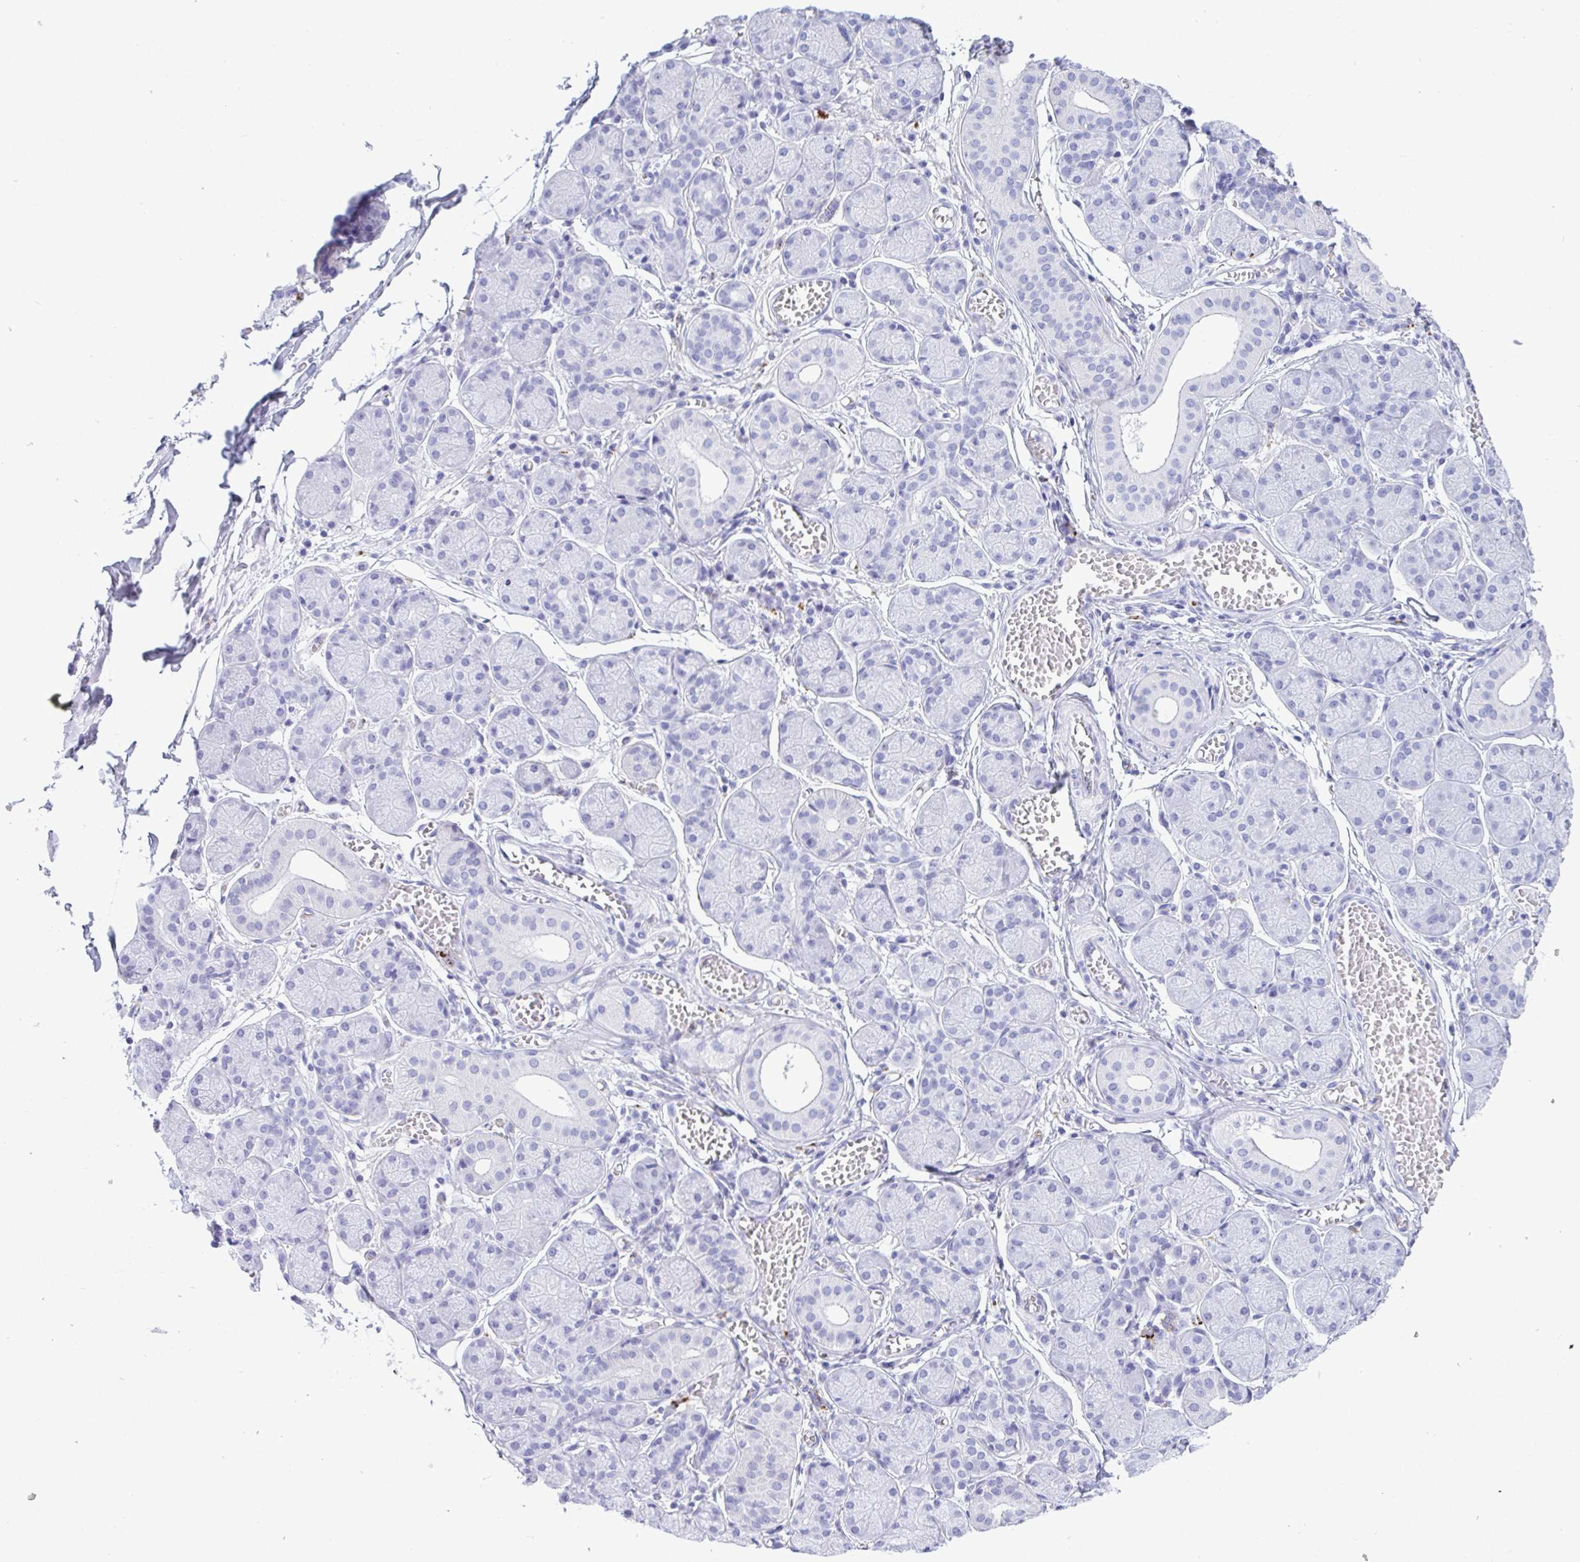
{"staining": {"intensity": "negative", "quantity": "none", "location": "none"}, "tissue": "salivary gland", "cell_type": "Glandular cells", "image_type": "normal", "snomed": [{"axis": "morphology", "description": "Normal tissue, NOS"}, {"axis": "topography", "description": "Salivary gland"}], "caption": "Immunohistochemical staining of unremarkable salivary gland shows no significant staining in glandular cells.", "gene": "CPVL", "patient": {"sex": "female", "age": 24}}